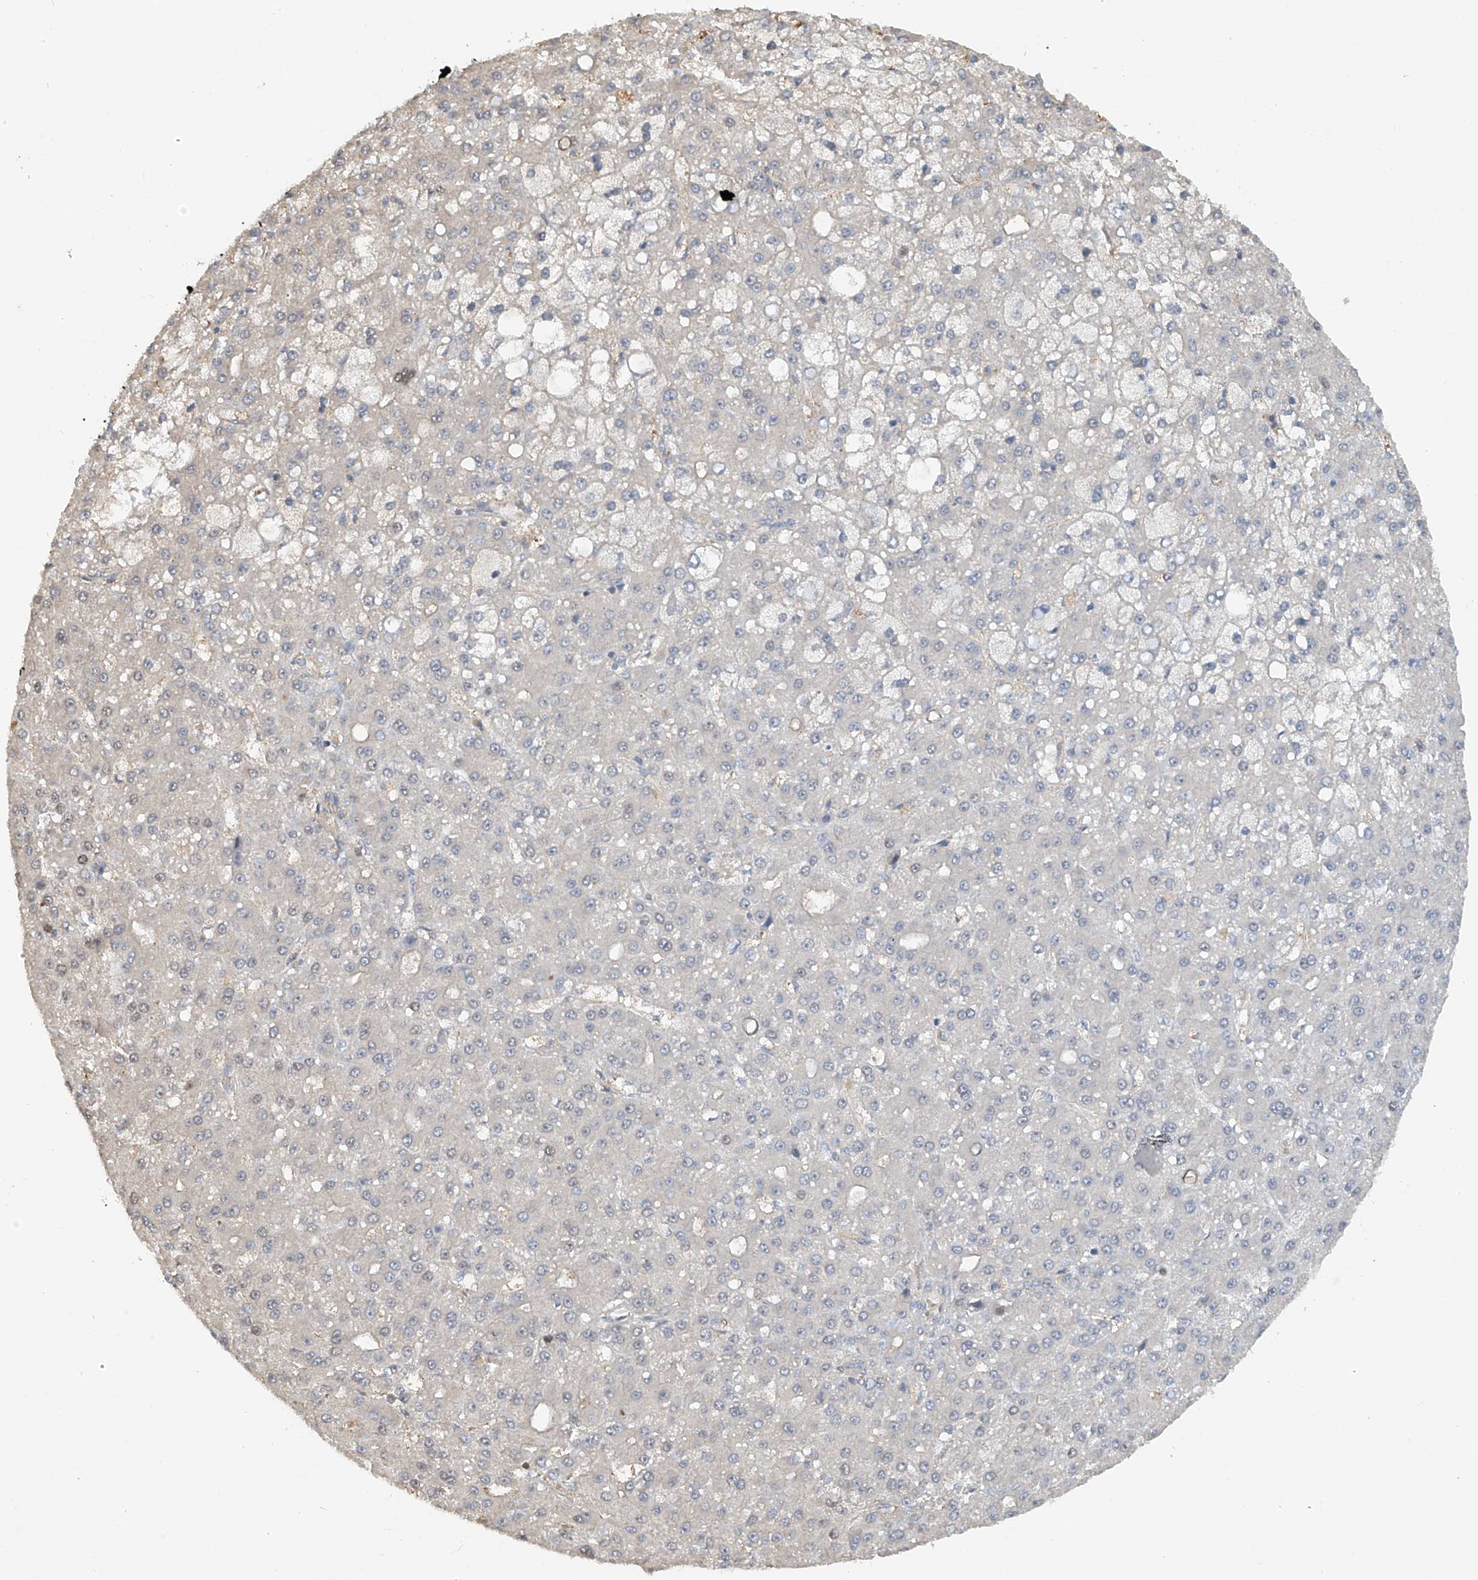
{"staining": {"intensity": "negative", "quantity": "none", "location": "none"}, "tissue": "liver cancer", "cell_type": "Tumor cells", "image_type": "cancer", "snomed": [{"axis": "morphology", "description": "Carcinoma, Hepatocellular, NOS"}, {"axis": "topography", "description": "Liver"}], "caption": "The immunohistochemistry (IHC) histopathology image has no significant positivity in tumor cells of liver cancer tissue.", "gene": "PMM1", "patient": {"sex": "male", "age": 67}}